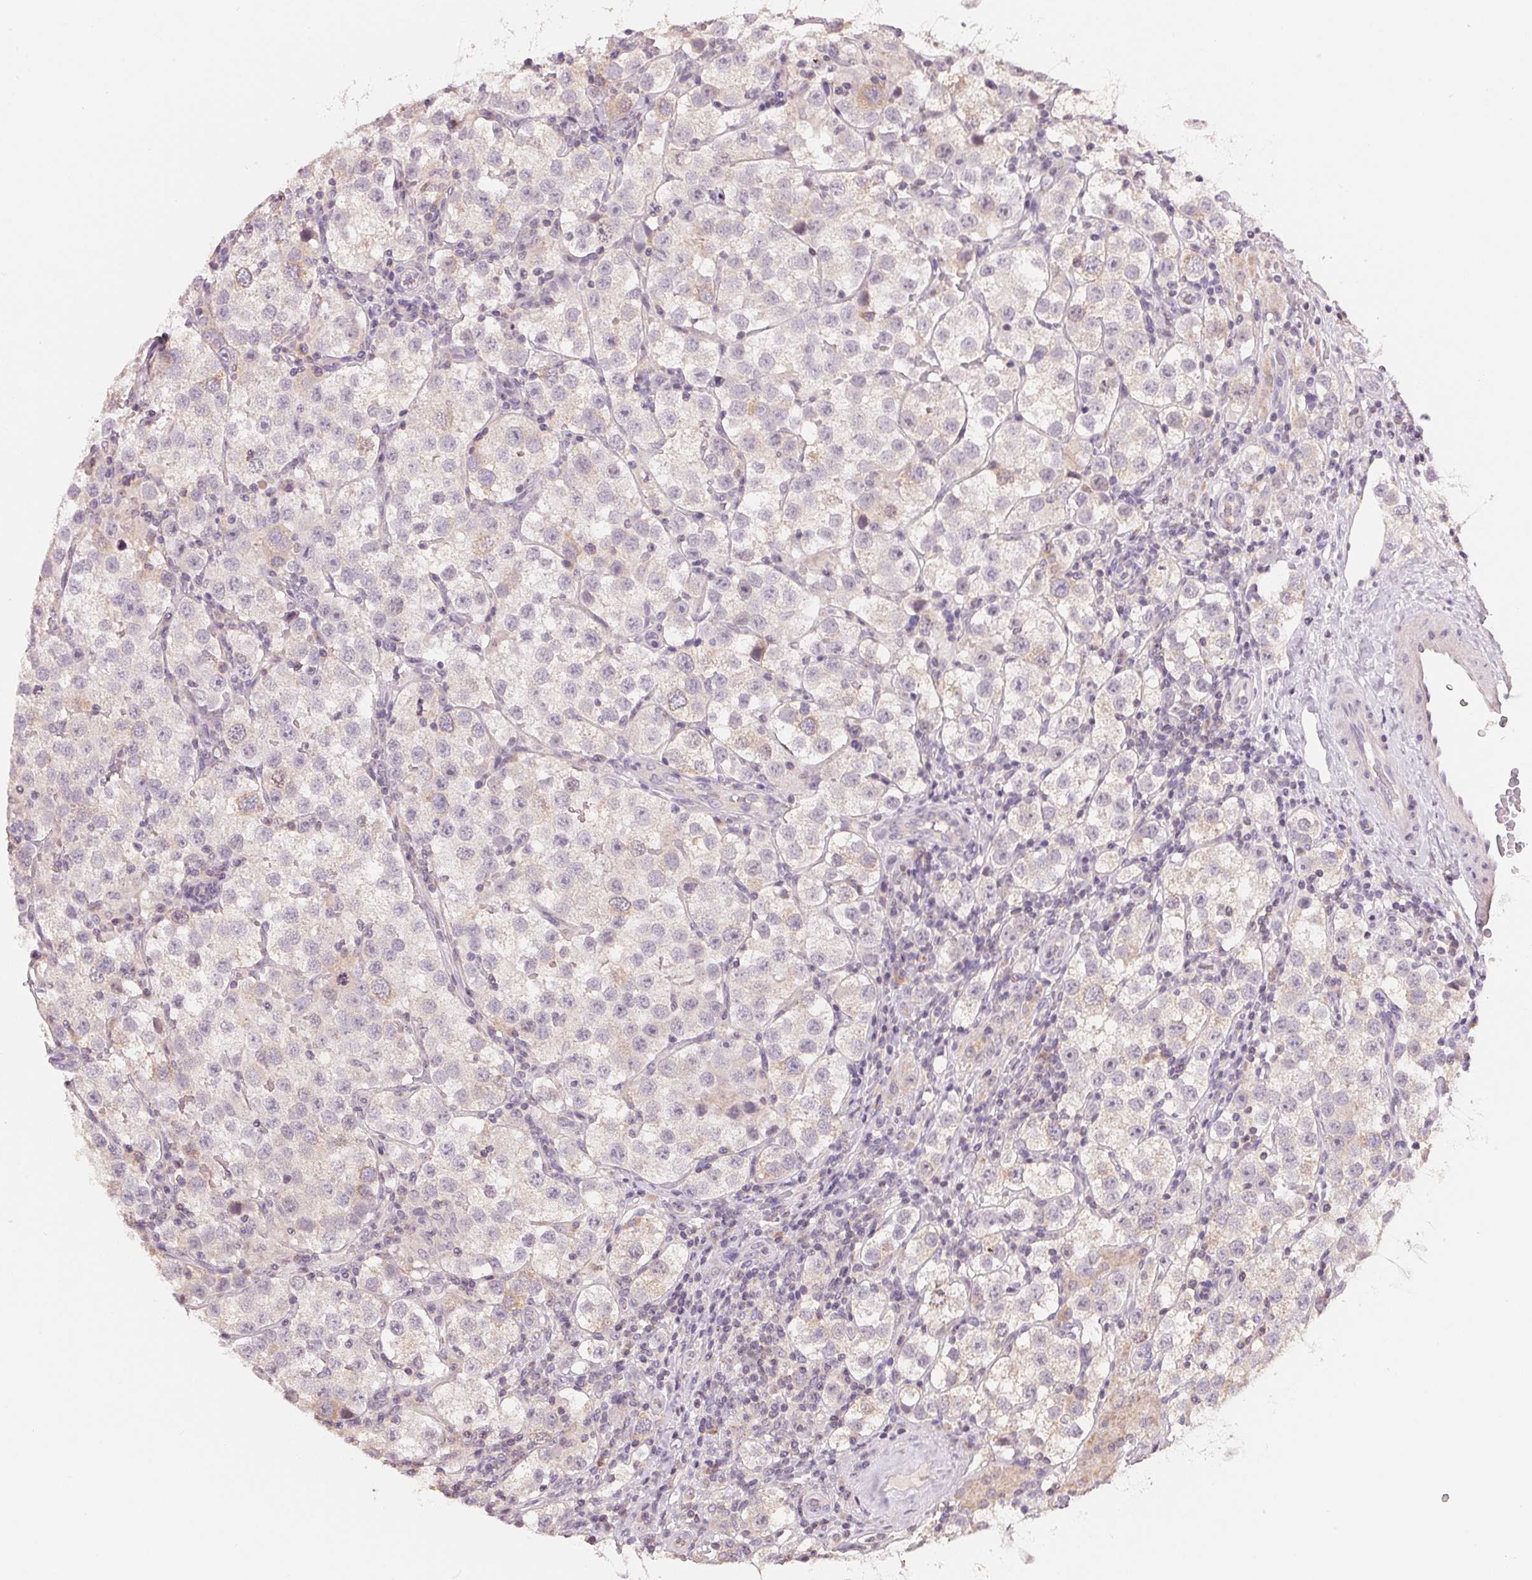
{"staining": {"intensity": "weak", "quantity": "<25%", "location": "cytoplasmic/membranous"}, "tissue": "testis cancer", "cell_type": "Tumor cells", "image_type": "cancer", "snomed": [{"axis": "morphology", "description": "Seminoma, NOS"}, {"axis": "topography", "description": "Testis"}], "caption": "Immunohistochemistry (IHC) histopathology image of neoplastic tissue: human testis cancer stained with DAB displays no significant protein staining in tumor cells.", "gene": "AQP8", "patient": {"sex": "male", "age": 37}}